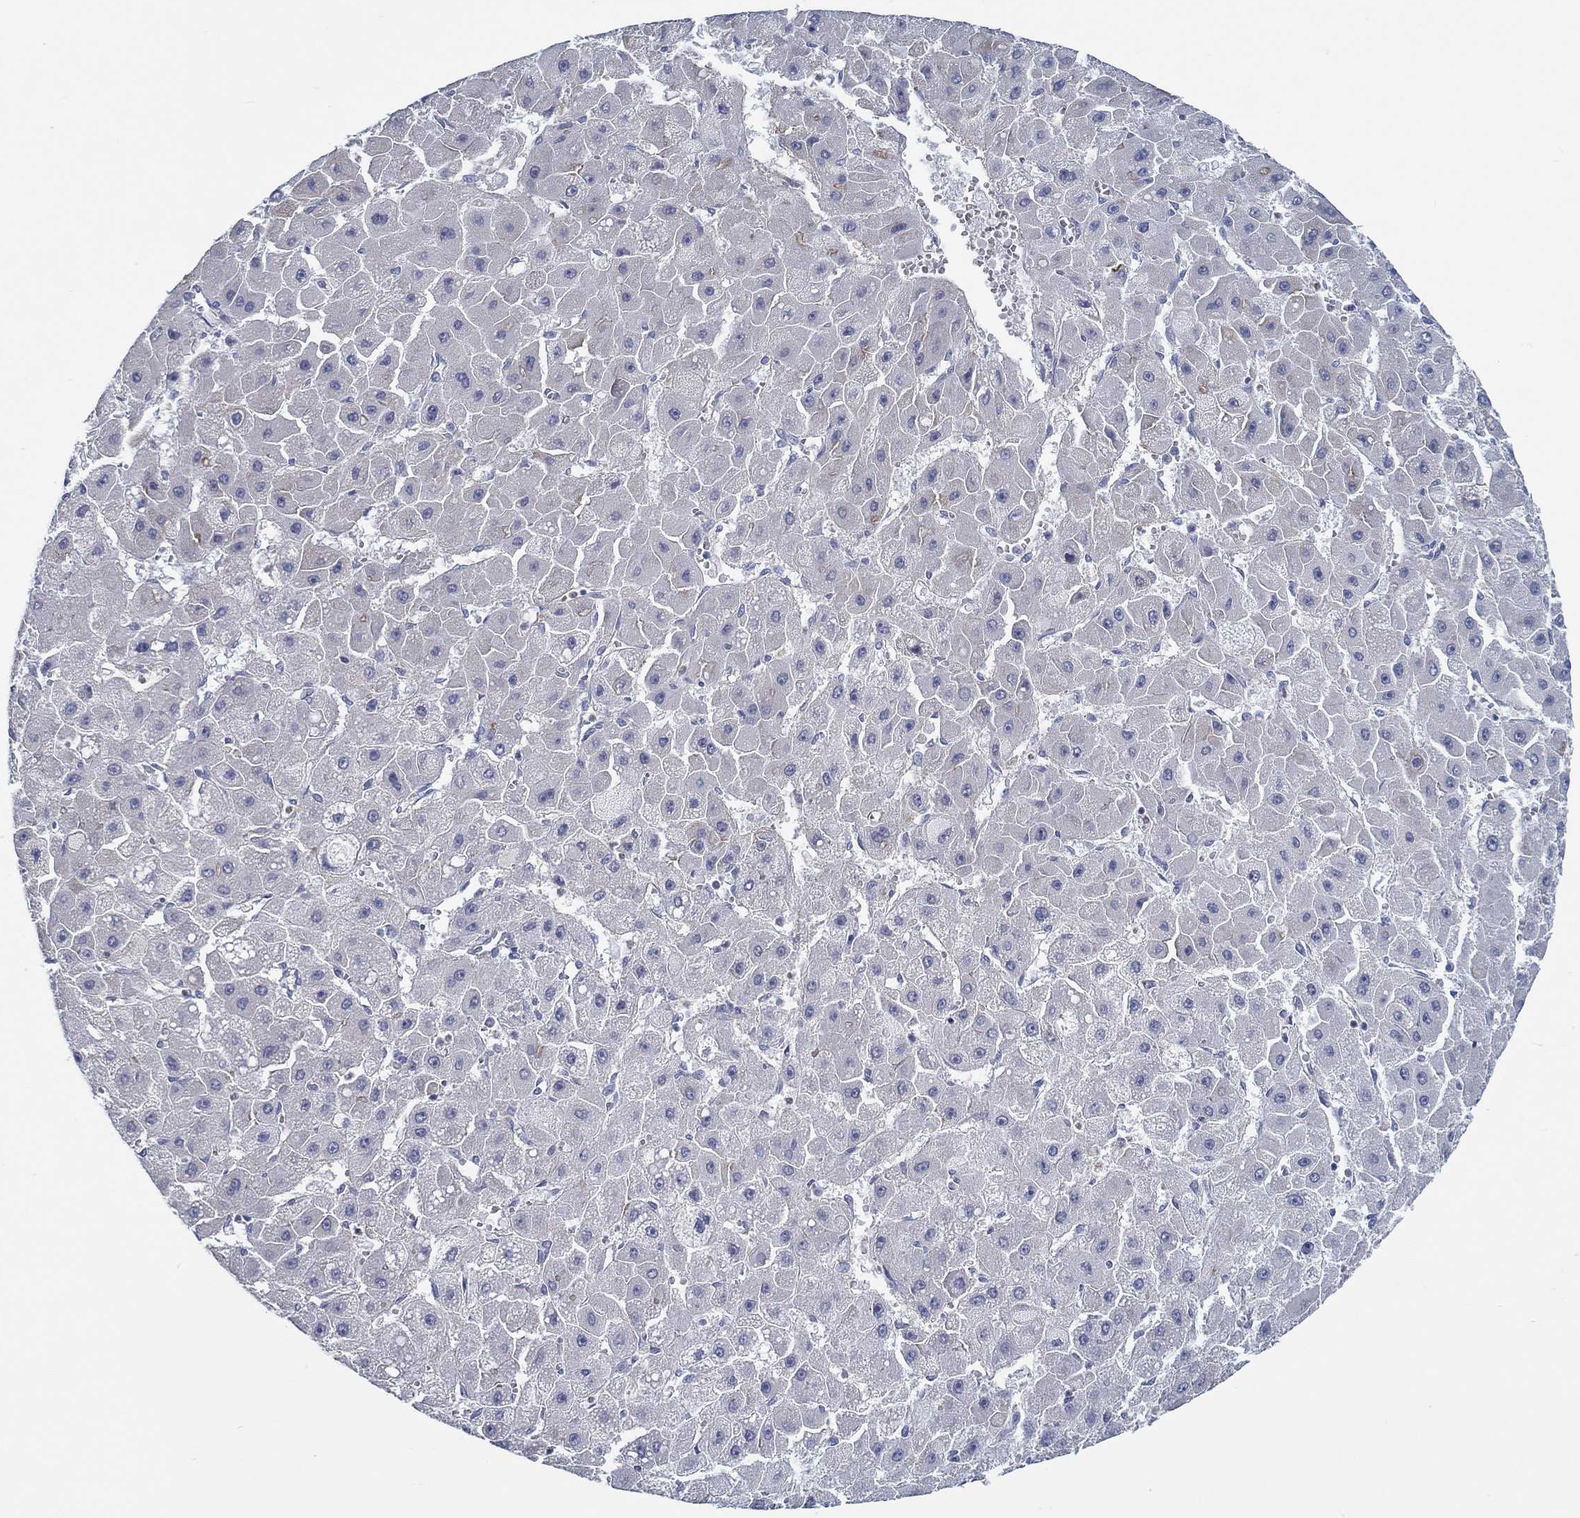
{"staining": {"intensity": "negative", "quantity": "none", "location": "none"}, "tissue": "liver cancer", "cell_type": "Tumor cells", "image_type": "cancer", "snomed": [{"axis": "morphology", "description": "Carcinoma, Hepatocellular, NOS"}, {"axis": "topography", "description": "Liver"}], "caption": "High magnification brightfield microscopy of liver hepatocellular carcinoma stained with DAB (brown) and counterstained with hematoxylin (blue): tumor cells show no significant expression.", "gene": "BBOF1", "patient": {"sex": "female", "age": 25}}